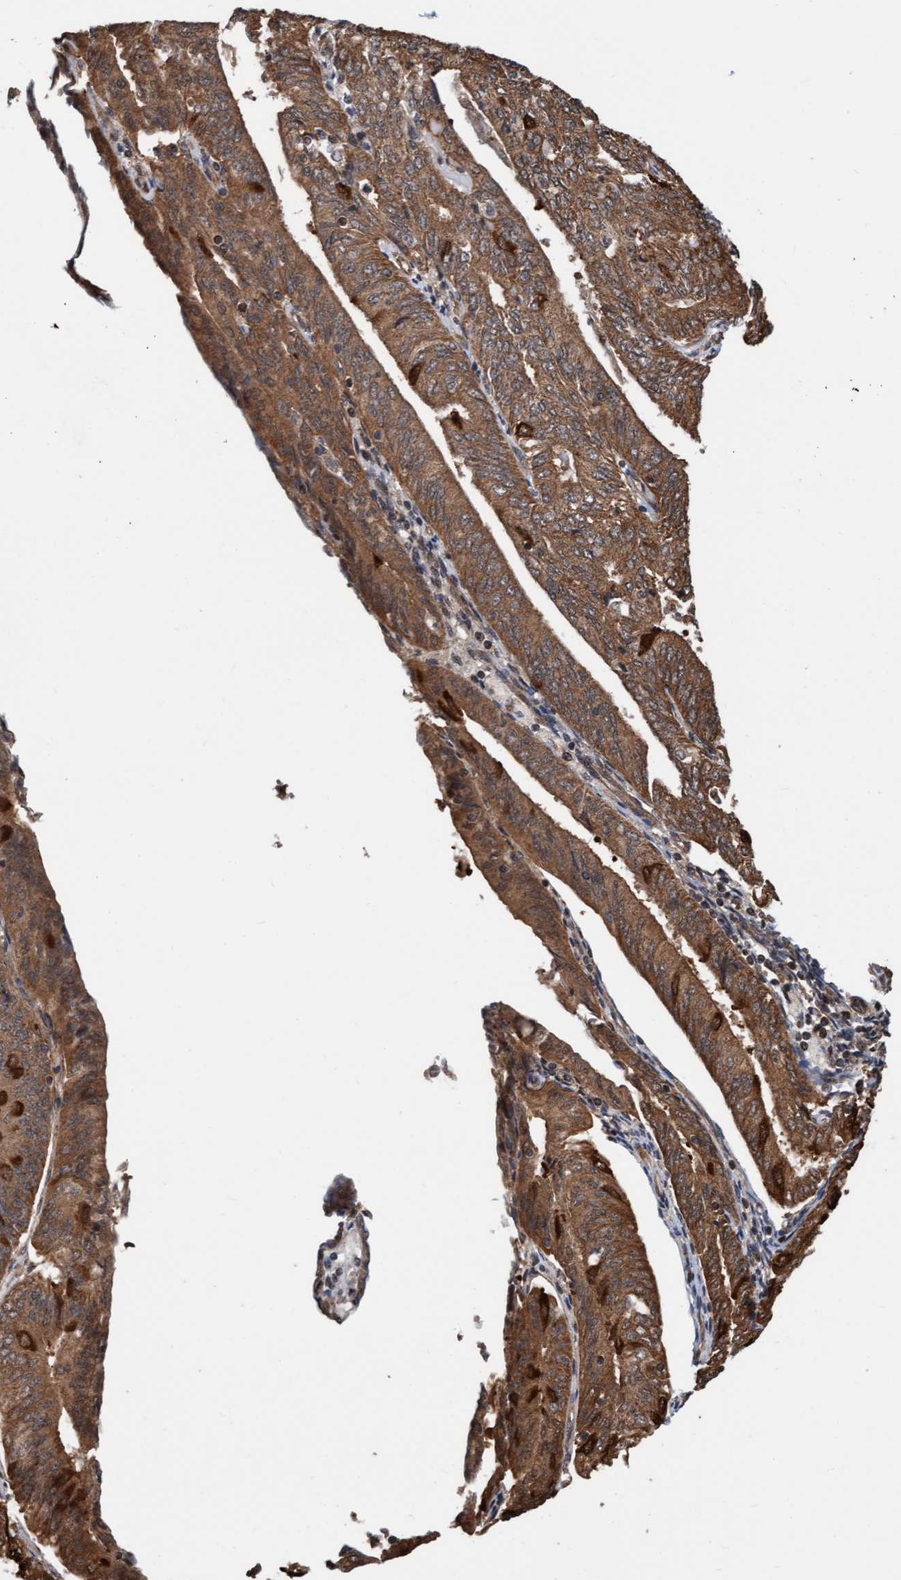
{"staining": {"intensity": "moderate", "quantity": ">75%", "location": "cytoplasmic/membranous"}, "tissue": "endometrial cancer", "cell_type": "Tumor cells", "image_type": "cancer", "snomed": [{"axis": "morphology", "description": "Adenocarcinoma, NOS"}, {"axis": "topography", "description": "Endometrium"}], "caption": "Endometrial adenocarcinoma stained with immunohistochemistry (IHC) displays moderate cytoplasmic/membranous expression in about >75% of tumor cells.", "gene": "STXBP4", "patient": {"sex": "female", "age": 58}}